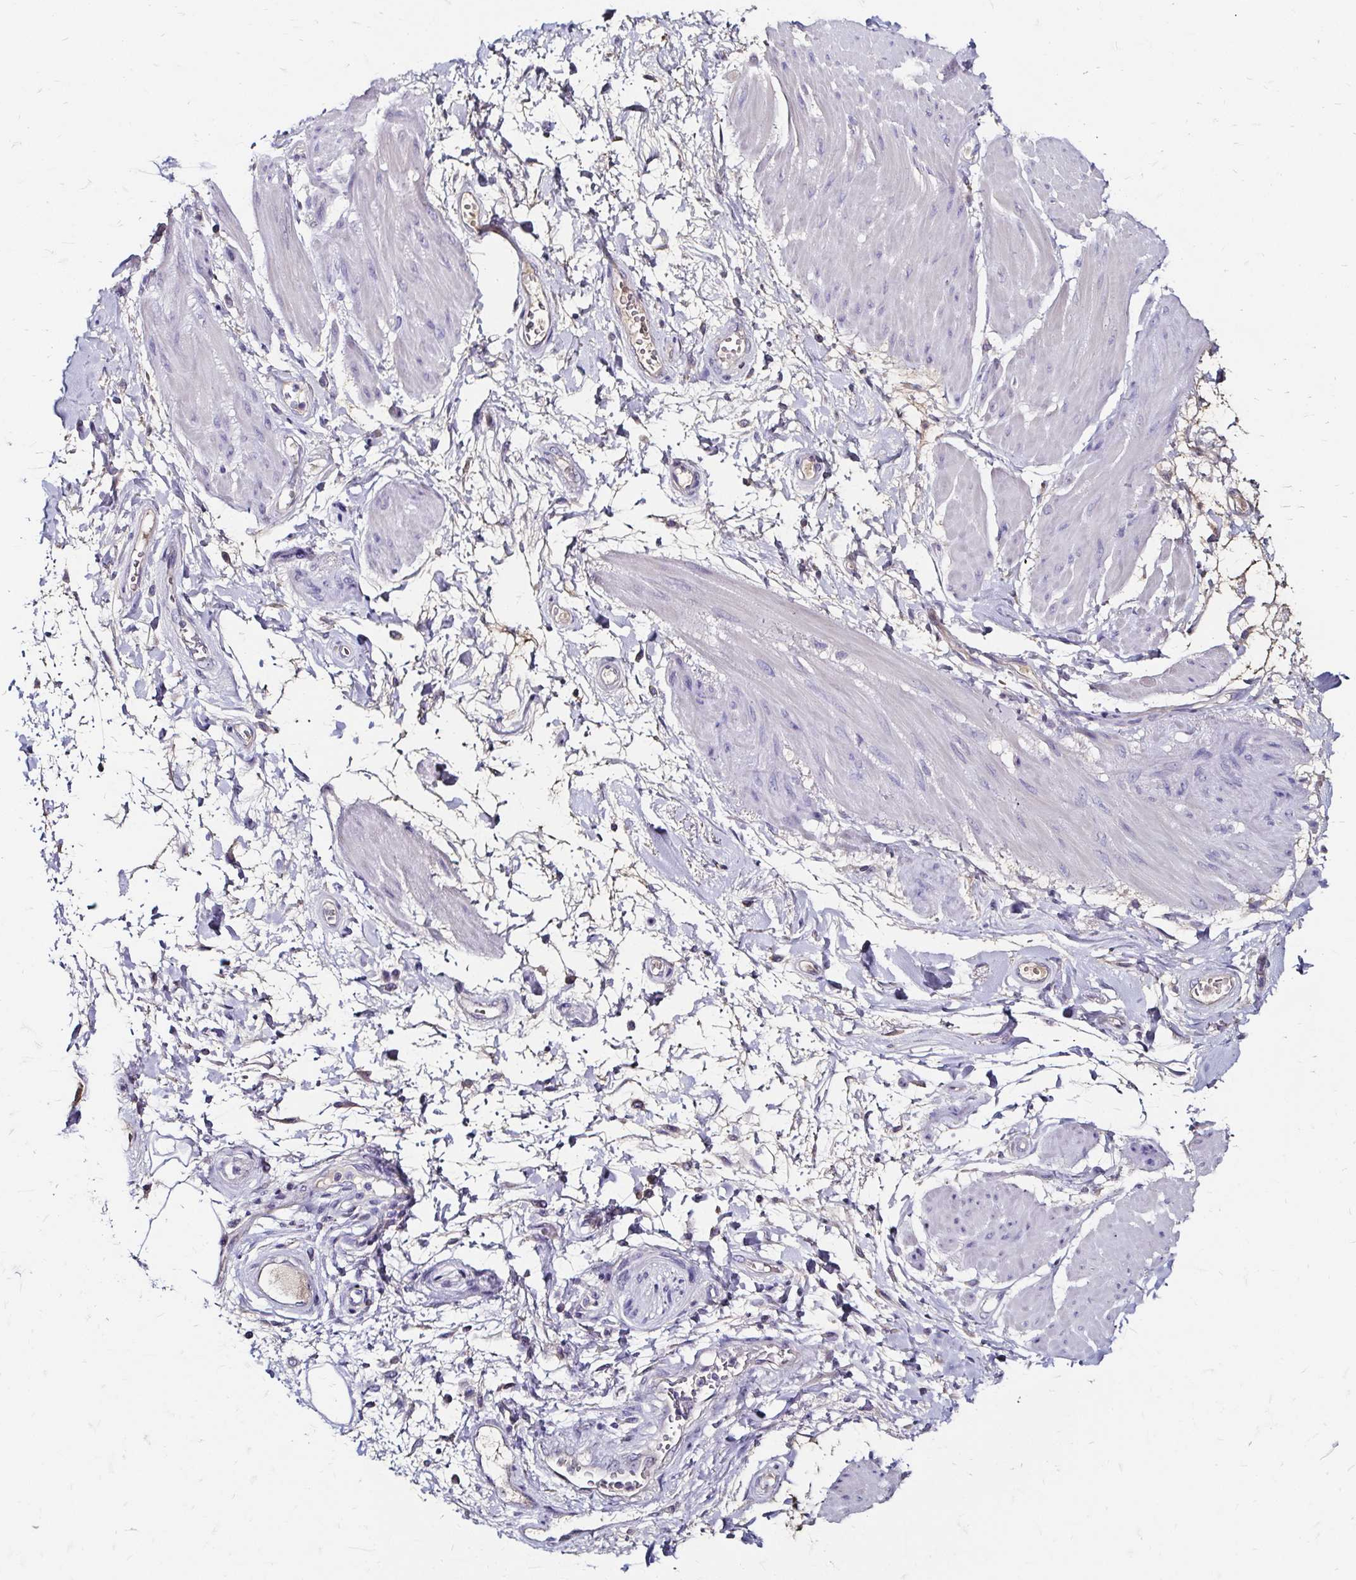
{"staining": {"intensity": "negative", "quantity": "none", "location": "none"}, "tissue": "adipose tissue", "cell_type": "Adipocytes", "image_type": "normal", "snomed": [{"axis": "morphology", "description": "Normal tissue, NOS"}, {"axis": "topography", "description": "Urinary bladder"}, {"axis": "topography", "description": "Peripheral nerve tissue"}], "caption": "Adipose tissue was stained to show a protein in brown. There is no significant positivity in adipocytes. The staining is performed using DAB brown chromogen with nuclei counter-stained in using hematoxylin.", "gene": "SCG3", "patient": {"sex": "female", "age": 60}}